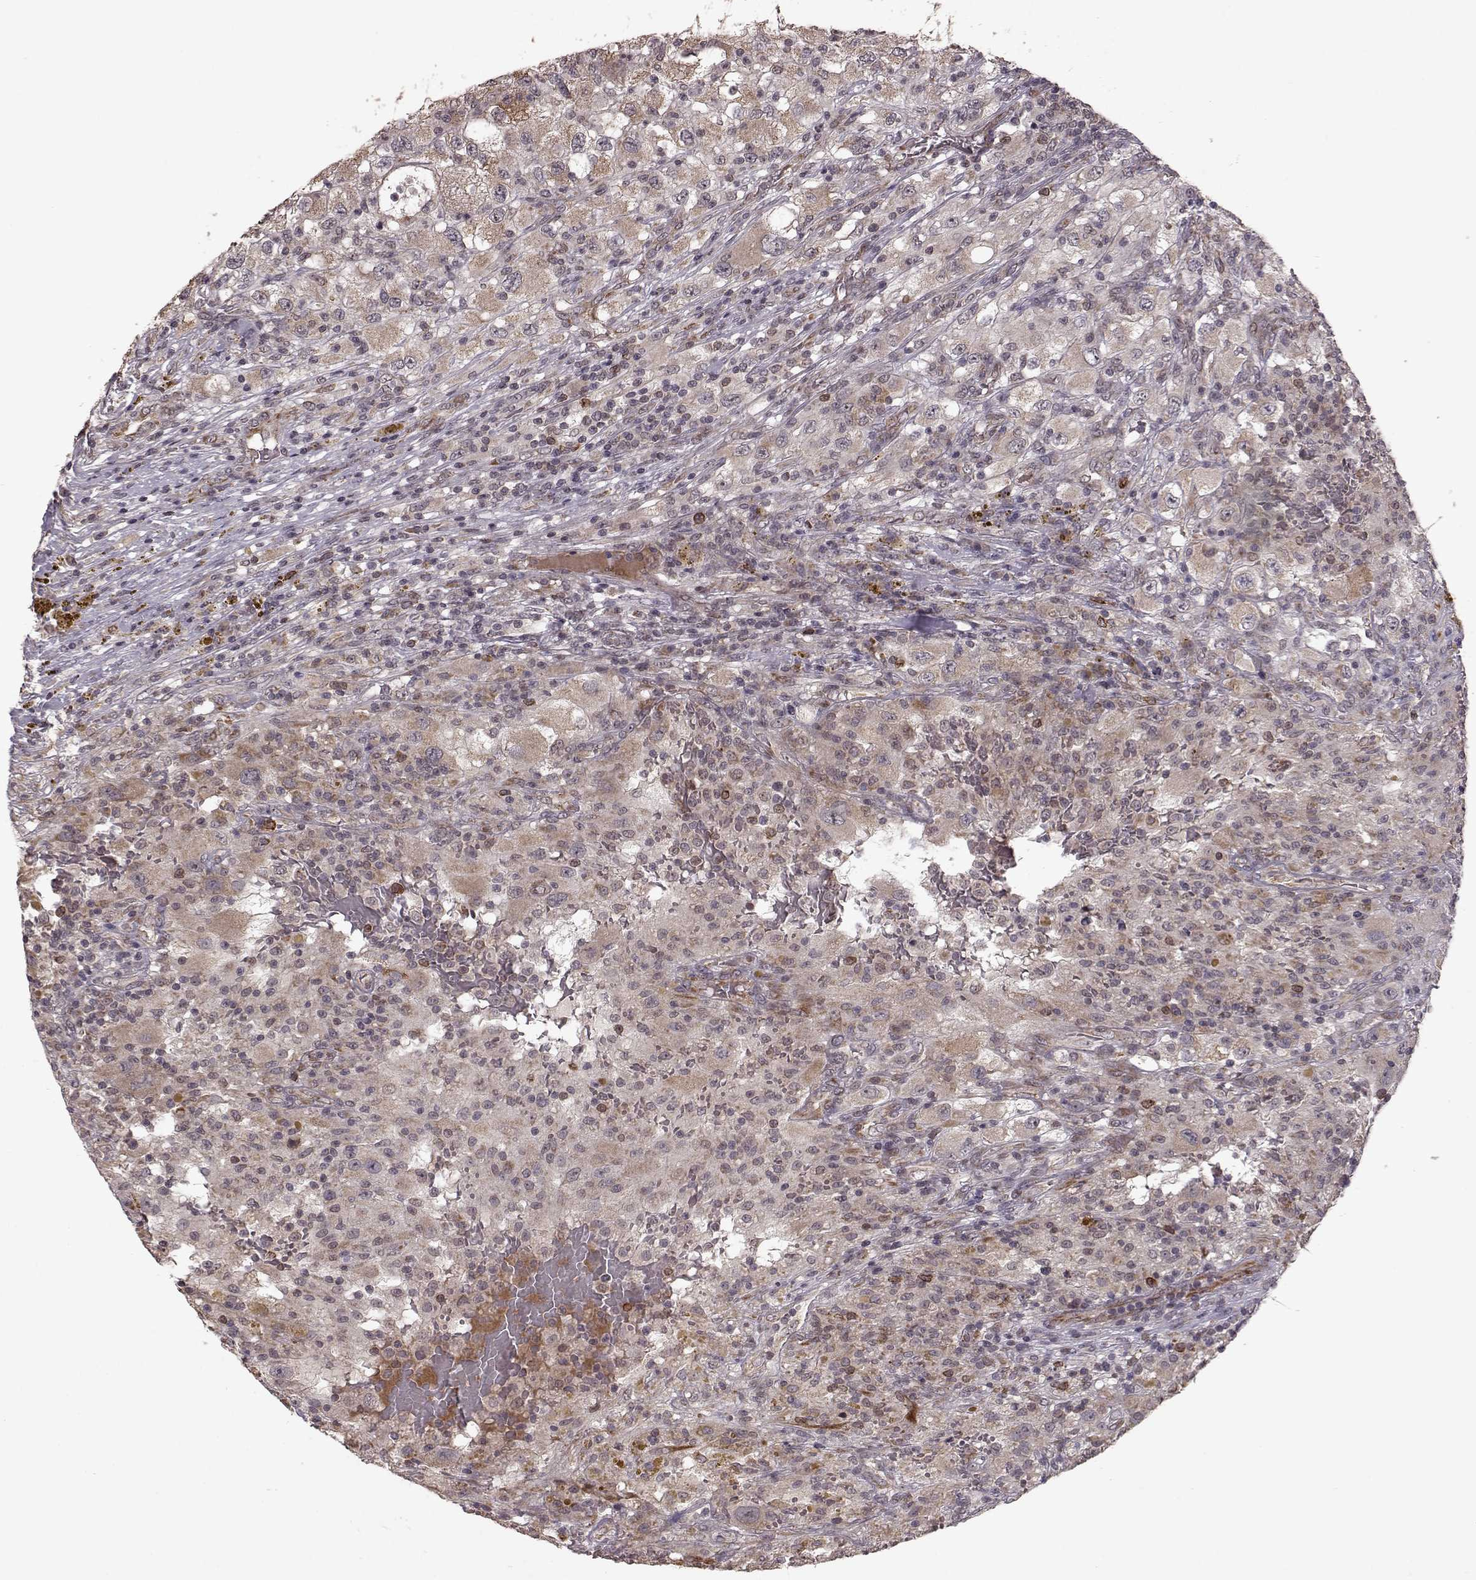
{"staining": {"intensity": "moderate", "quantity": ">75%", "location": "cytoplasmic/membranous"}, "tissue": "renal cancer", "cell_type": "Tumor cells", "image_type": "cancer", "snomed": [{"axis": "morphology", "description": "Adenocarcinoma, NOS"}, {"axis": "topography", "description": "Kidney"}], "caption": "Protein expression analysis of human renal cancer (adenocarcinoma) reveals moderate cytoplasmic/membranous staining in about >75% of tumor cells. (DAB IHC with brightfield microscopy, high magnification).", "gene": "ELOVL5", "patient": {"sex": "female", "age": 67}}